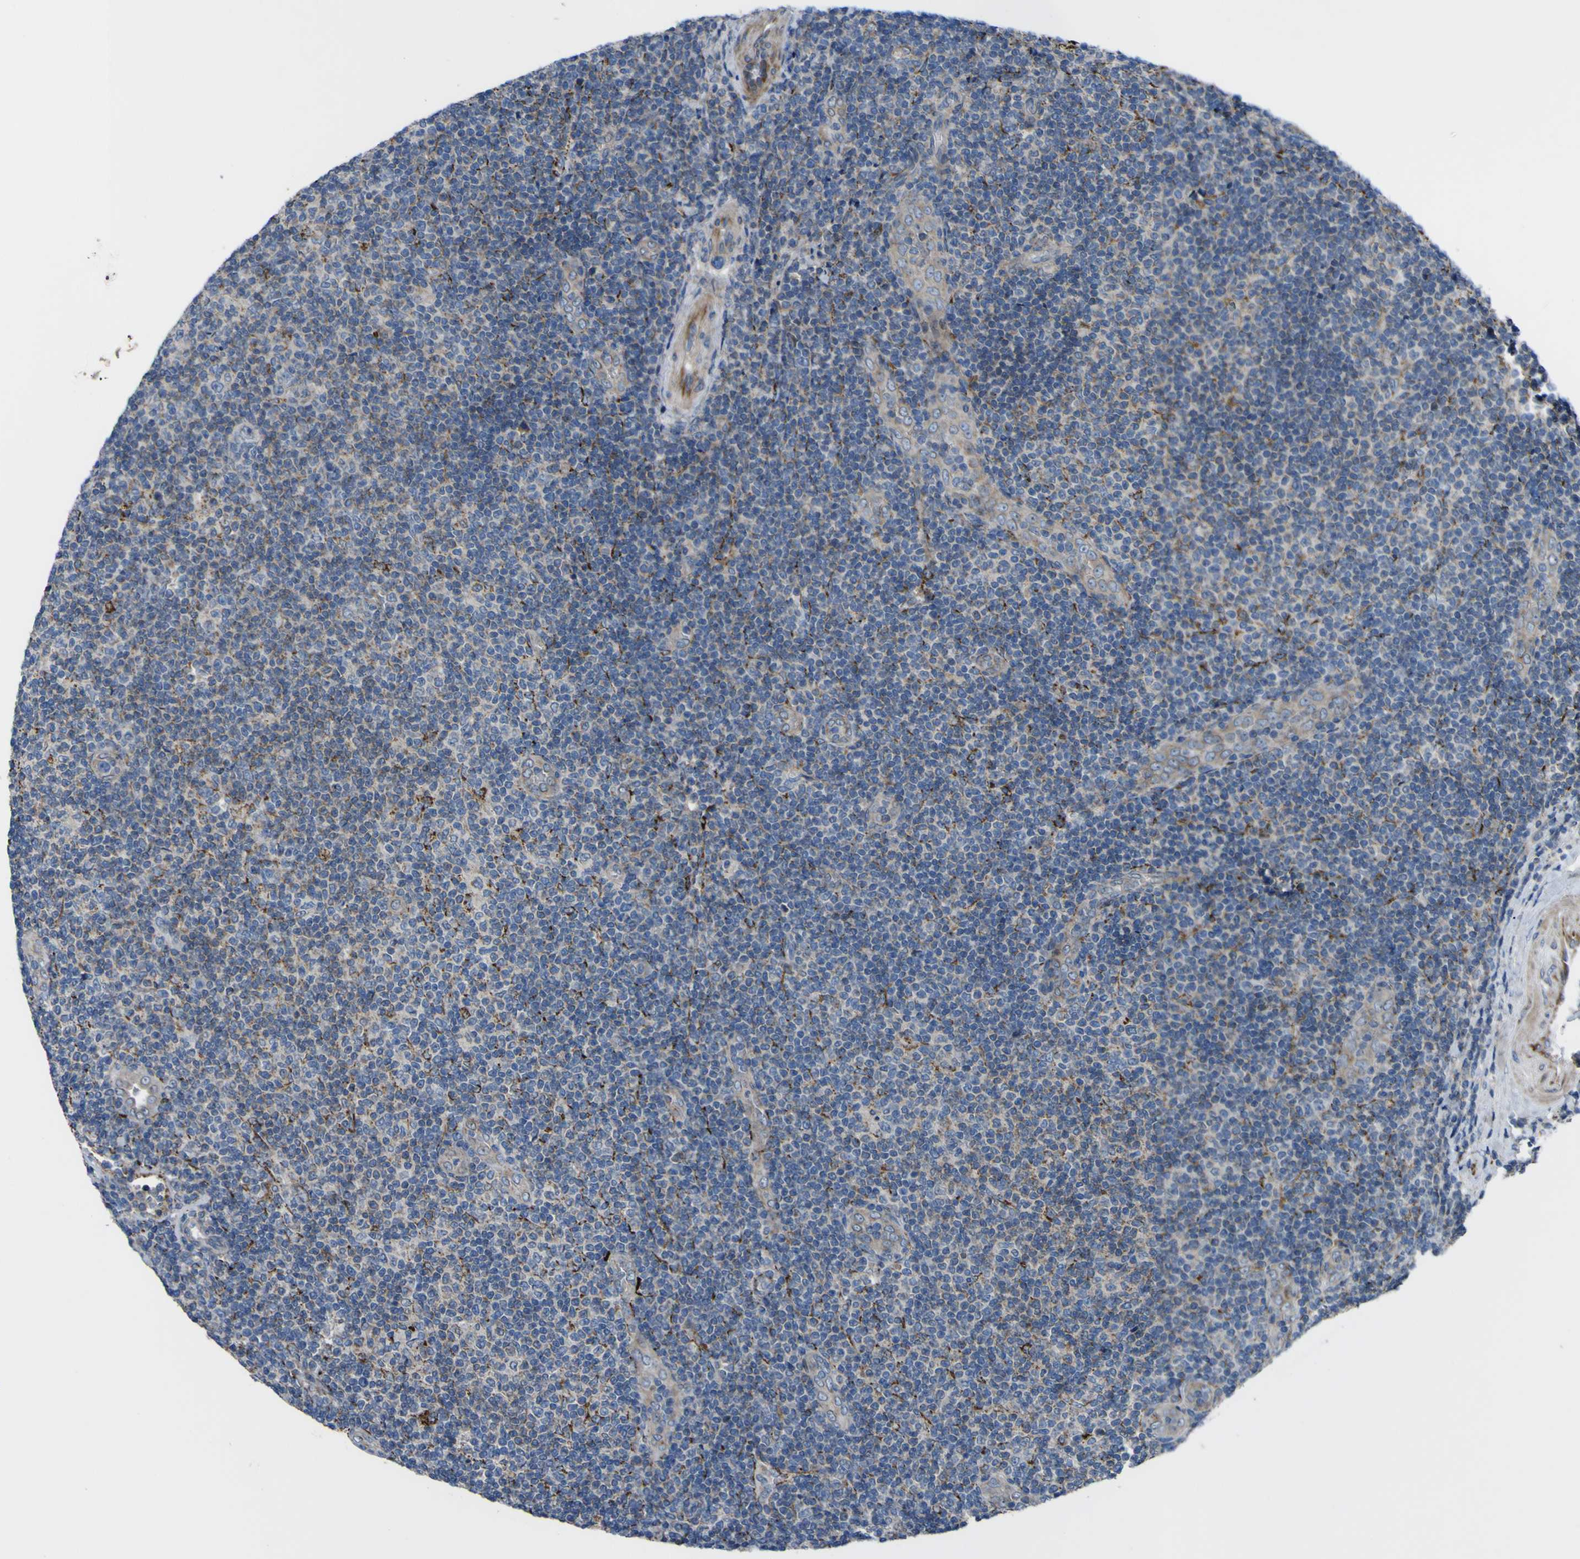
{"staining": {"intensity": "negative", "quantity": "none", "location": "none"}, "tissue": "lymphoma", "cell_type": "Tumor cells", "image_type": "cancer", "snomed": [{"axis": "morphology", "description": "Malignant lymphoma, non-Hodgkin's type, Low grade"}, {"axis": "topography", "description": "Lymph node"}], "caption": "There is no significant staining in tumor cells of malignant lymphoma, non-Hodgkin's type (low-grade).", "gene": "GPLD1", "patient": {"sex": "male", "age": 83}}